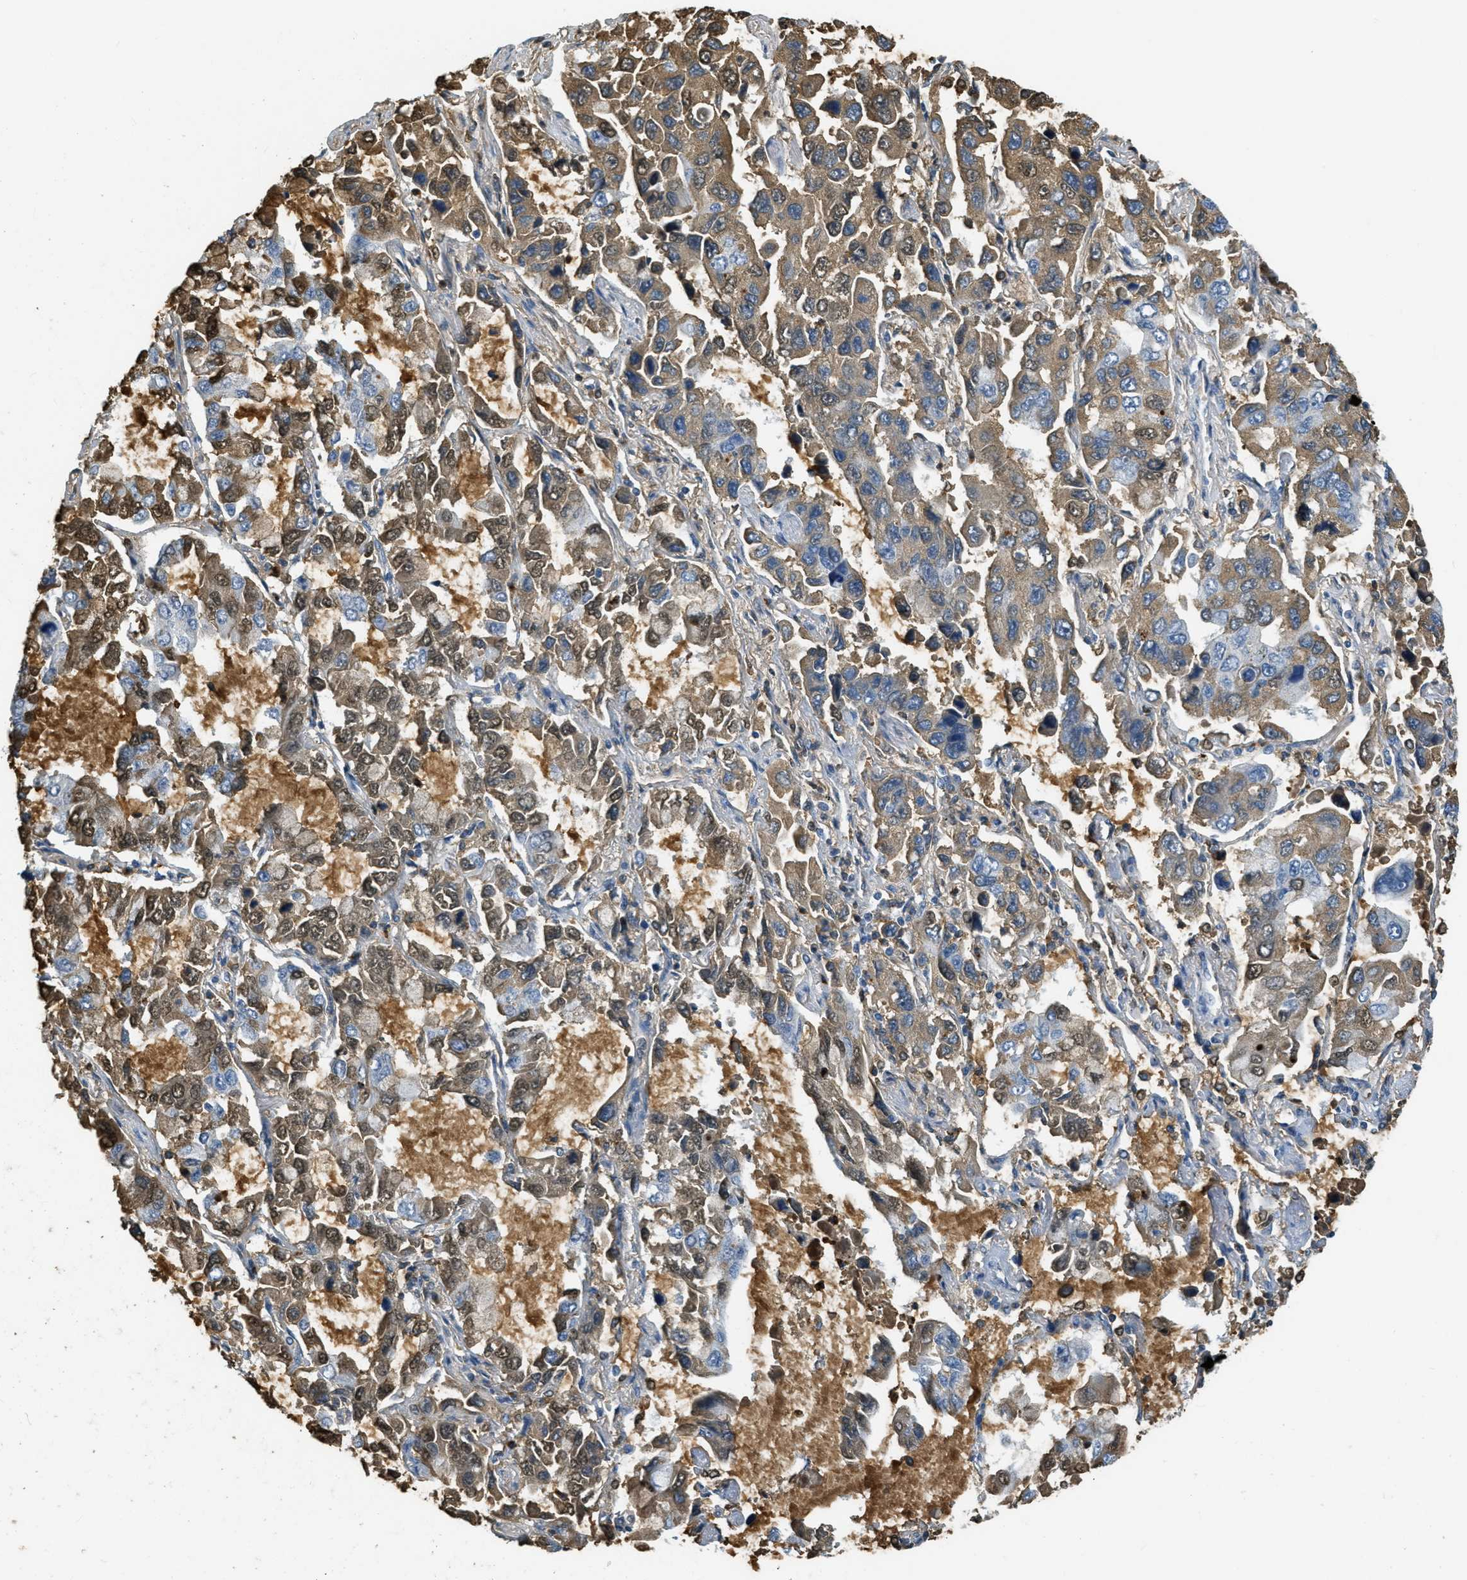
{"staining": {"intensity": "moderate", "quantity": "25%-75%", "location": "cytoplasmic/membranous,nuclear"}, "tissue": "lung cancer", "cell_type": "Tumor cells", "image_type": "cancer", "snomed": [{"axis": "morphology", "description": "Adenocarcinoma, NOS"}, {"axis": "topography", "description": "Lung"}], "caption": "A medium amount of moderate cytoplasmic/membranous and nuclear staining is present in about 25%-75% of tumor cells in adenocarcinoma (lung) tissue.", "gene": "PRTN3", "patient": {"sex": "male", "age": 64}}